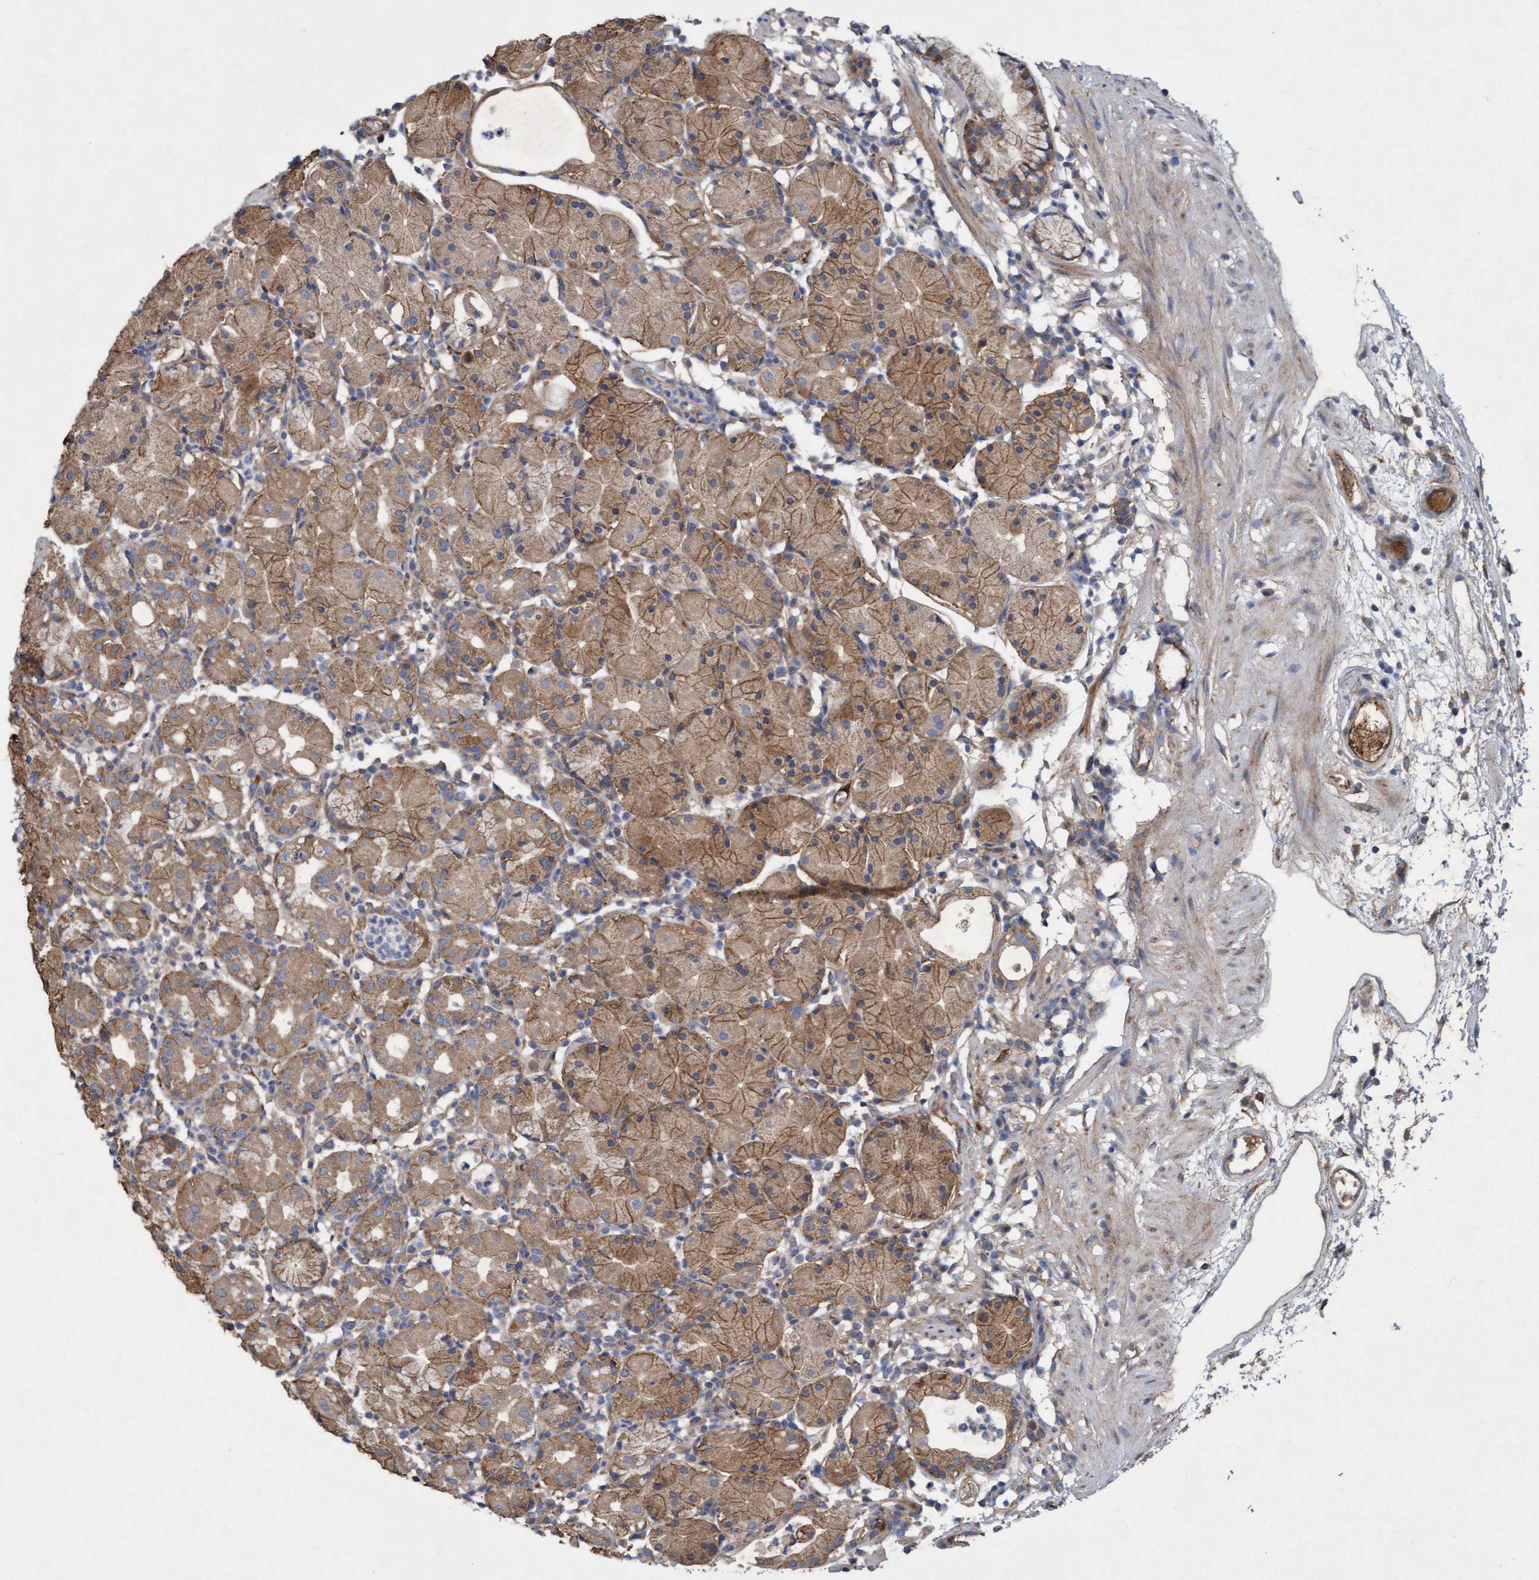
{"staining": {"intensity": "moderate", "quantity": ">75%", "location": "cytoplasmic/membranous"}, "tissue": "stomach", "cell_type": "Glandular cells", "image_type": "normal", "snomed": [{"axis": "morphology", "description": "Normal tissue, NOS"}, {"axis": "topography", "description": "Stomach"}, {"axis": "topography", "description": "Stomach, lower"}], "caption": "A brown stain labels moderate cytoplasmic/membranous staining of a protein in glandular cells of benign stomach. (IHC, brightfield microscopy, high magnification).", "gene": "DDHD2", "patient": {"sex": "female", "age": 75}}